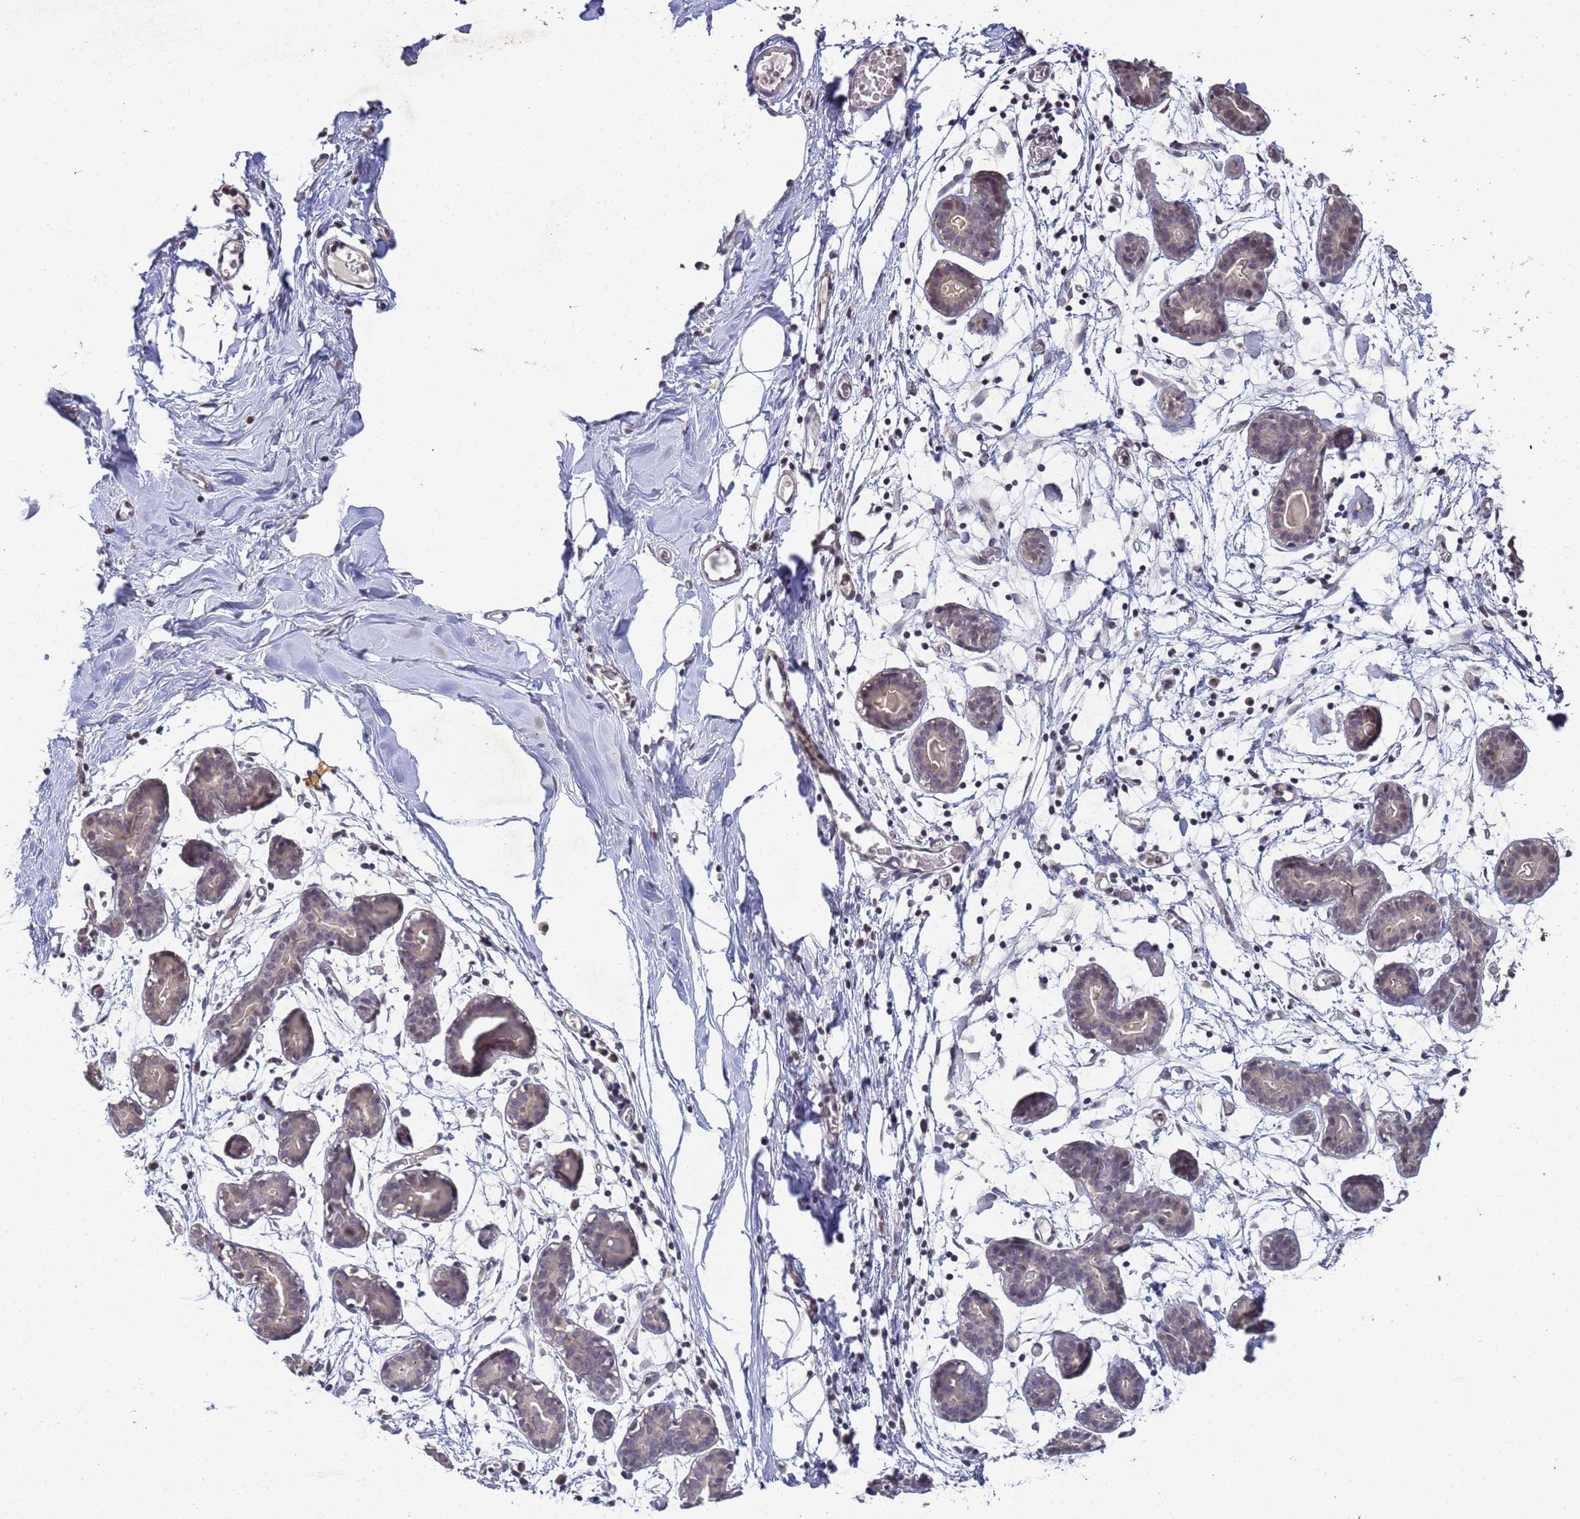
{"staining": {"intensity": "negative", "quantity": "none", "location": "none"}, "tissue": "breast", "cell_type": "Adipocytes", "image_type": "normal", "snomed": [{"axis": "morphology", "description": "Normal tissue, NOS"}, {"axis": "topography", "description": "Breast"}], "caption": "IHC of benign breast reveals no staining in adipocytes. Brightfield microscopy of IHC stained with DAB (brown) and hematoxylin (blue), captured at high magnification.", "gene": "MYL7", "patient": {"sex": "female", "age": 27}}